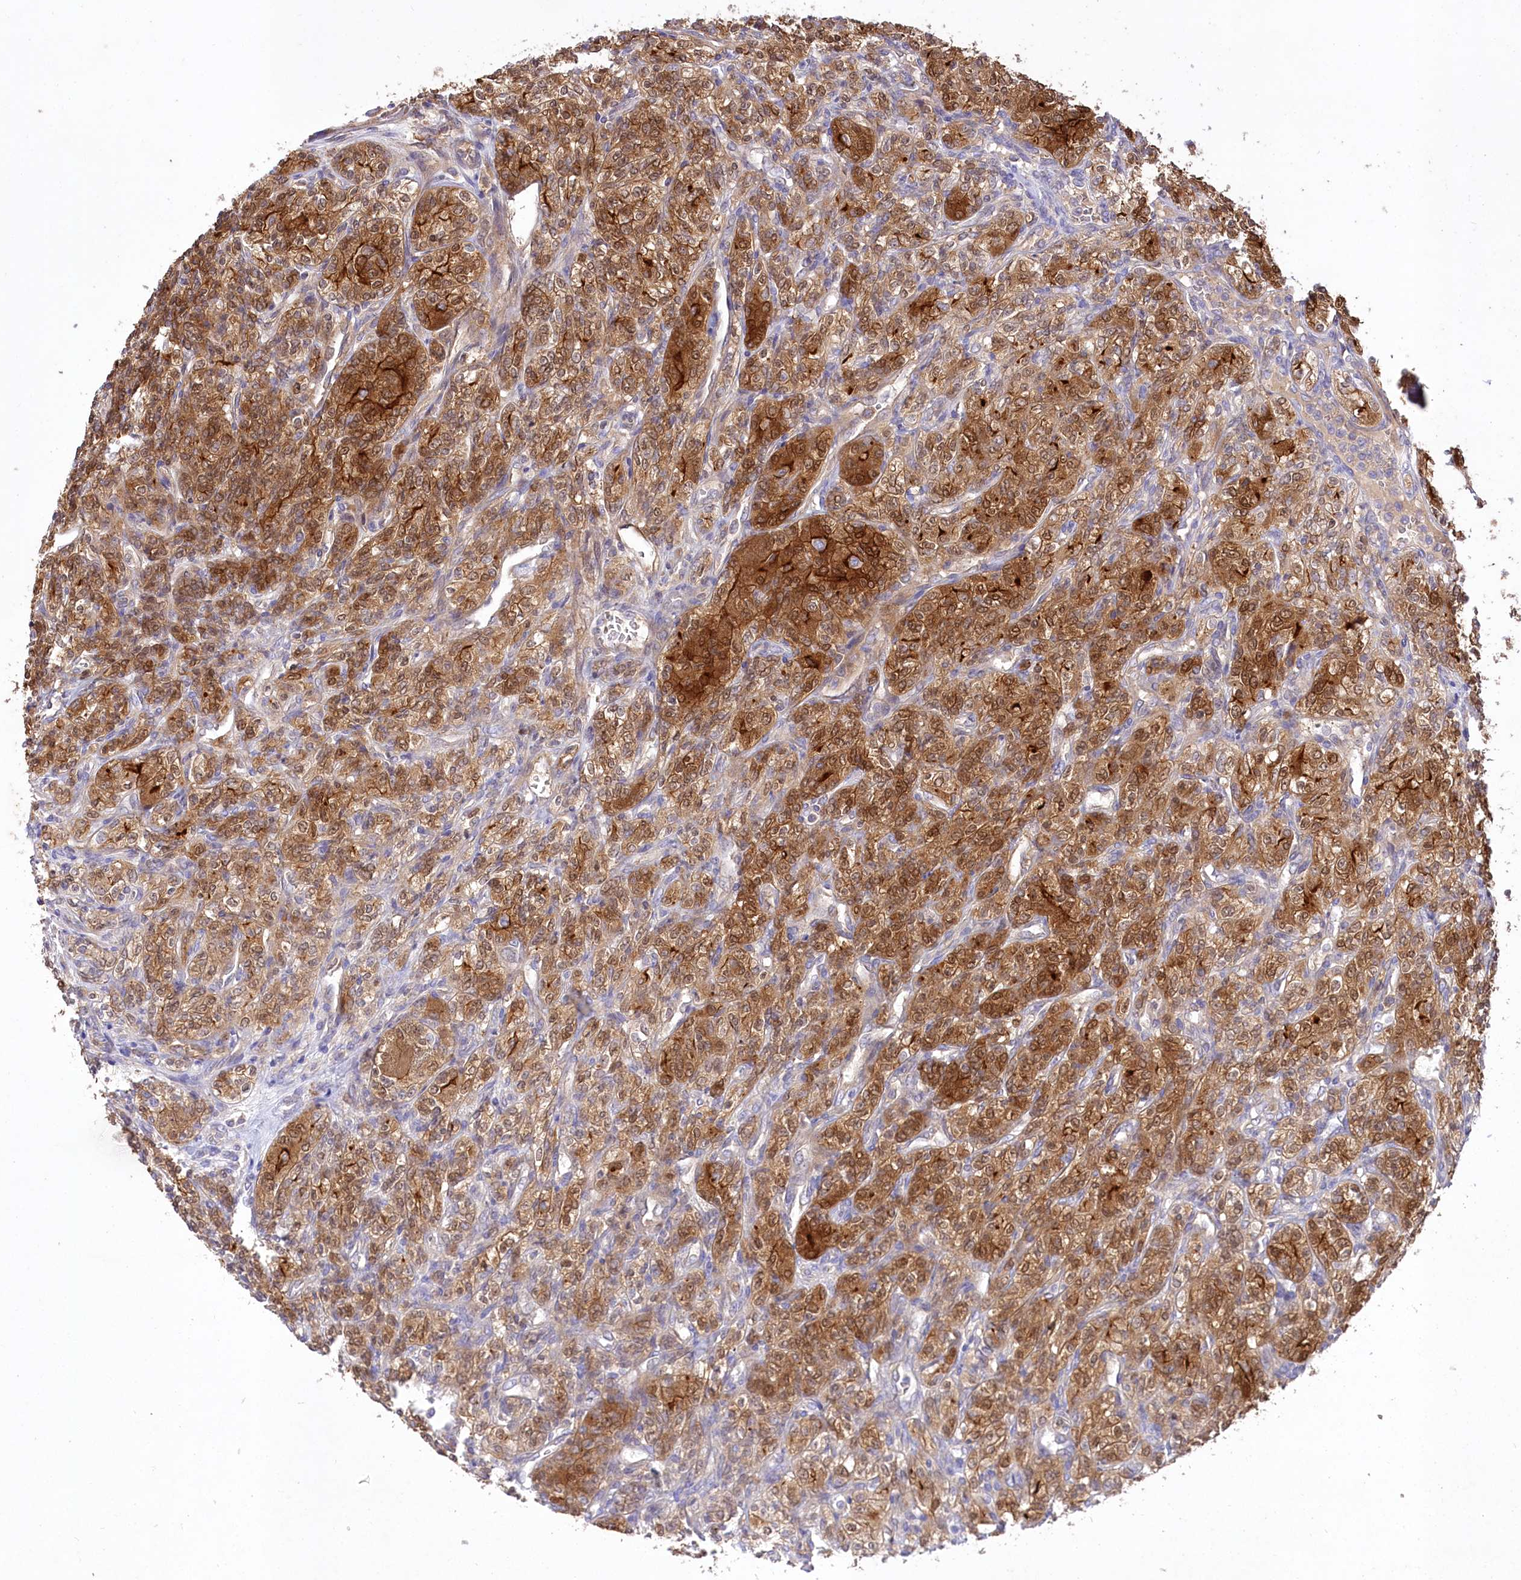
{"staining": {"intensity": "strong", "quantity": ">75%", "location": "cytoplasmic/membranous,nuclear"}, "tissue": "renal cancer", "cell_type": "Tumor cells", "image_type": "cancer", "snomed": [{"axis": "morphology", "description": "Adenocarcinoma, NOS"}, {"axis": "topography", "description": "Kidney"}], "caption": "Brown immunohistochemical staining in renal cancer (adenocarcinoma) reveals strong cytoplasmic/membranous and nuclear positivity in approximately >75% of tumor cells.", "gene": "PBLD", "patient": {"sex": "male", "age": 77}}